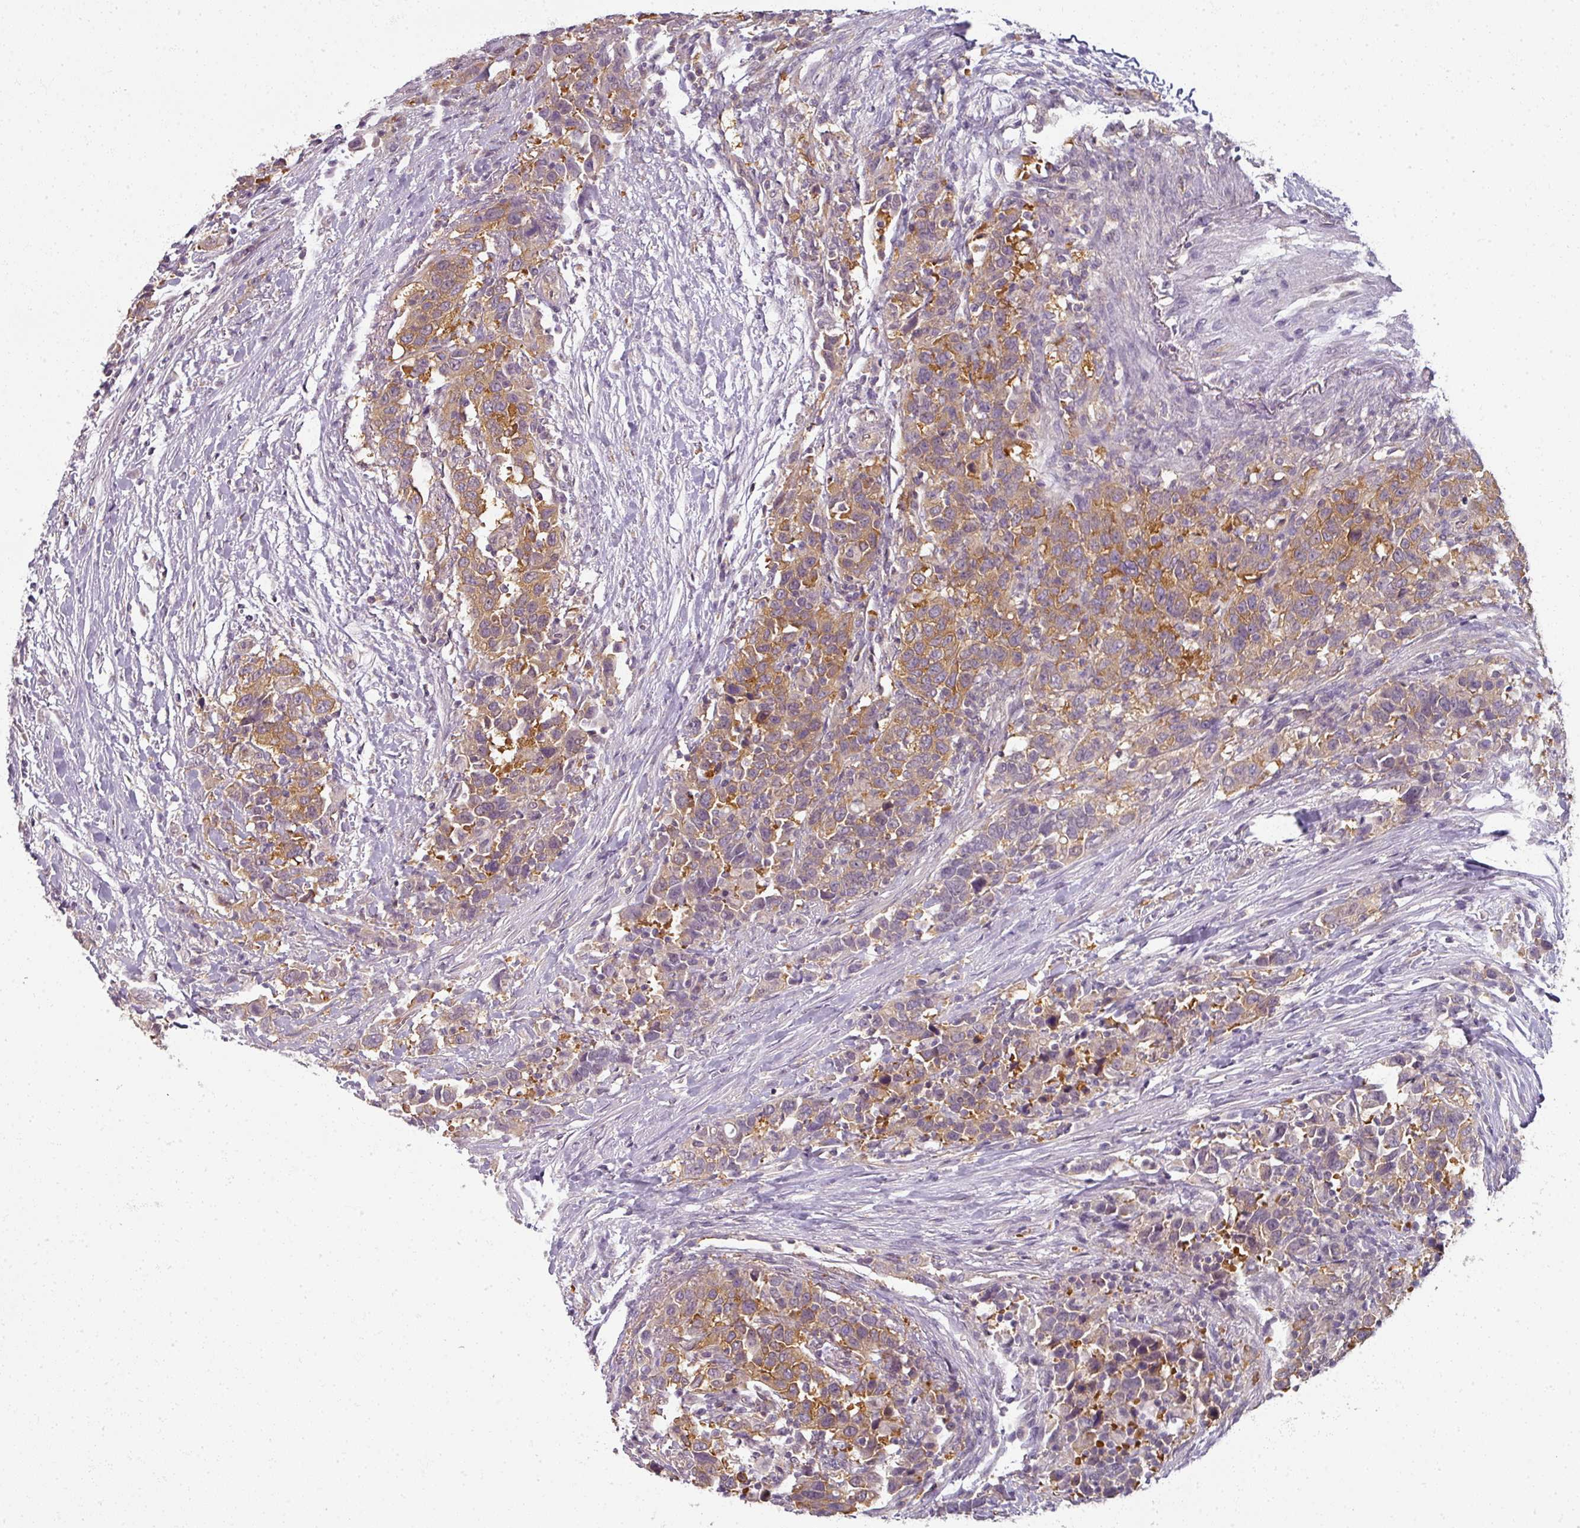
{"staining": {"intensity": "moderate", "quantity": "25%-75%", "location": "cytoplasmic/membranous"}, "tissue": "urothelial cancer", "cell_type": "Tumor cells", "image_type": "cancer", "snomed": [{"axis": "morphology", "description": "Urothelial carcinoma, High grade"}, {"axis": "topography", "description": "Urinary bladder"}], "caption": "Protein expression analysis of urothelial cancer shows moderate cytoplasmic/membranous positivity in approximately 25%-75% of tumor cells. The protein of interest is shown in brown color, while the nuclei are stained blue.", "gene": "AGPAT4", "patient": {"sex": "male", "age": 61}}